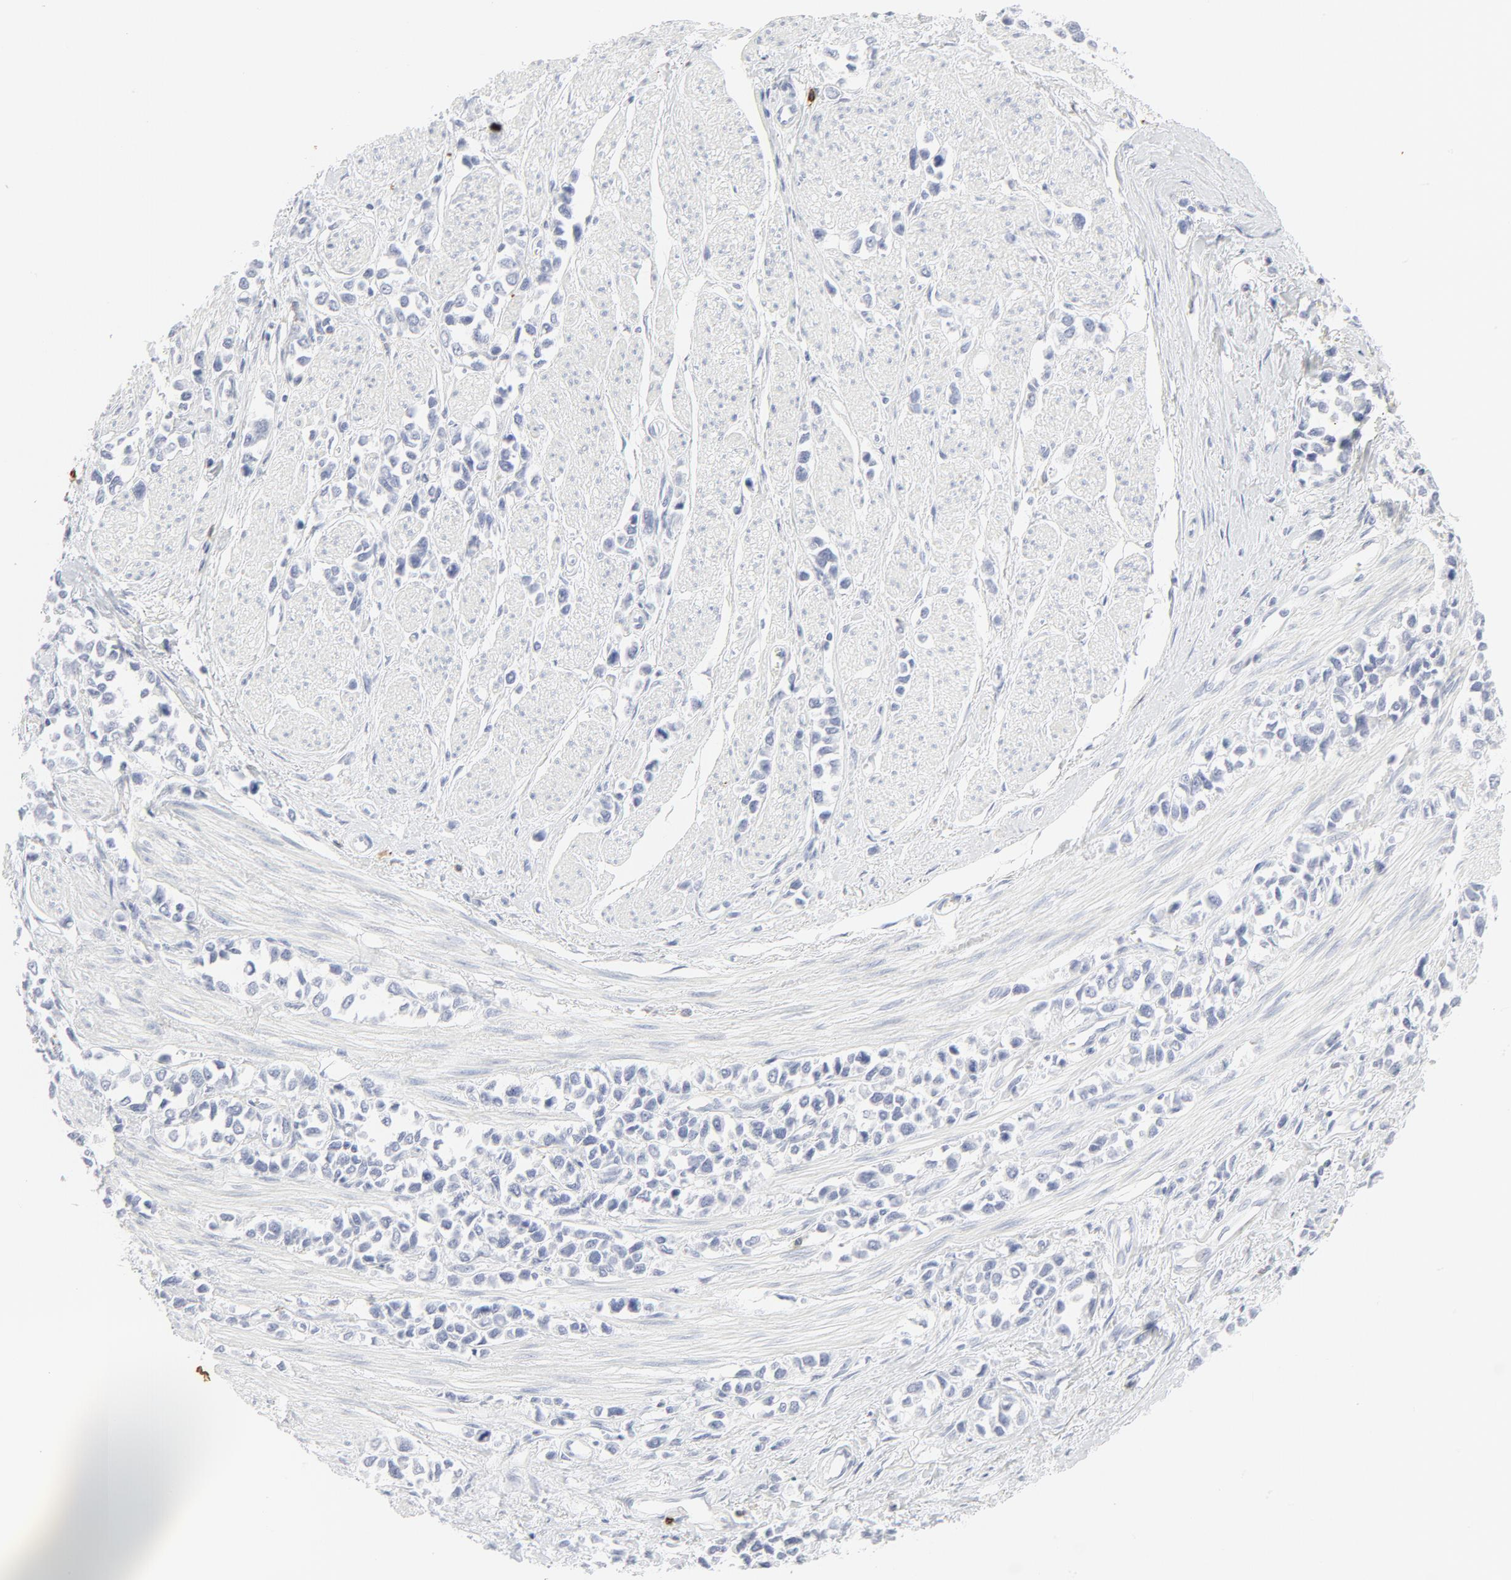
{"staining": {"intensity": "negative", "quantity": "none", "location": "none"}, "tissue": "stomach cancer", "cell_type": "Tumor cells", "image_type": "cancer", "snomed": [{"axis": "morphology", "description": "Adenocarcinoma, NOS"}, {"axis": "topography", "description": "Stomach, upper"}], "caption": "There is no significant staining in tumor cells of adenocarcinoma (stomach).", "gene": "CCR7", "patient": {"sex": "male", "age": 76}}